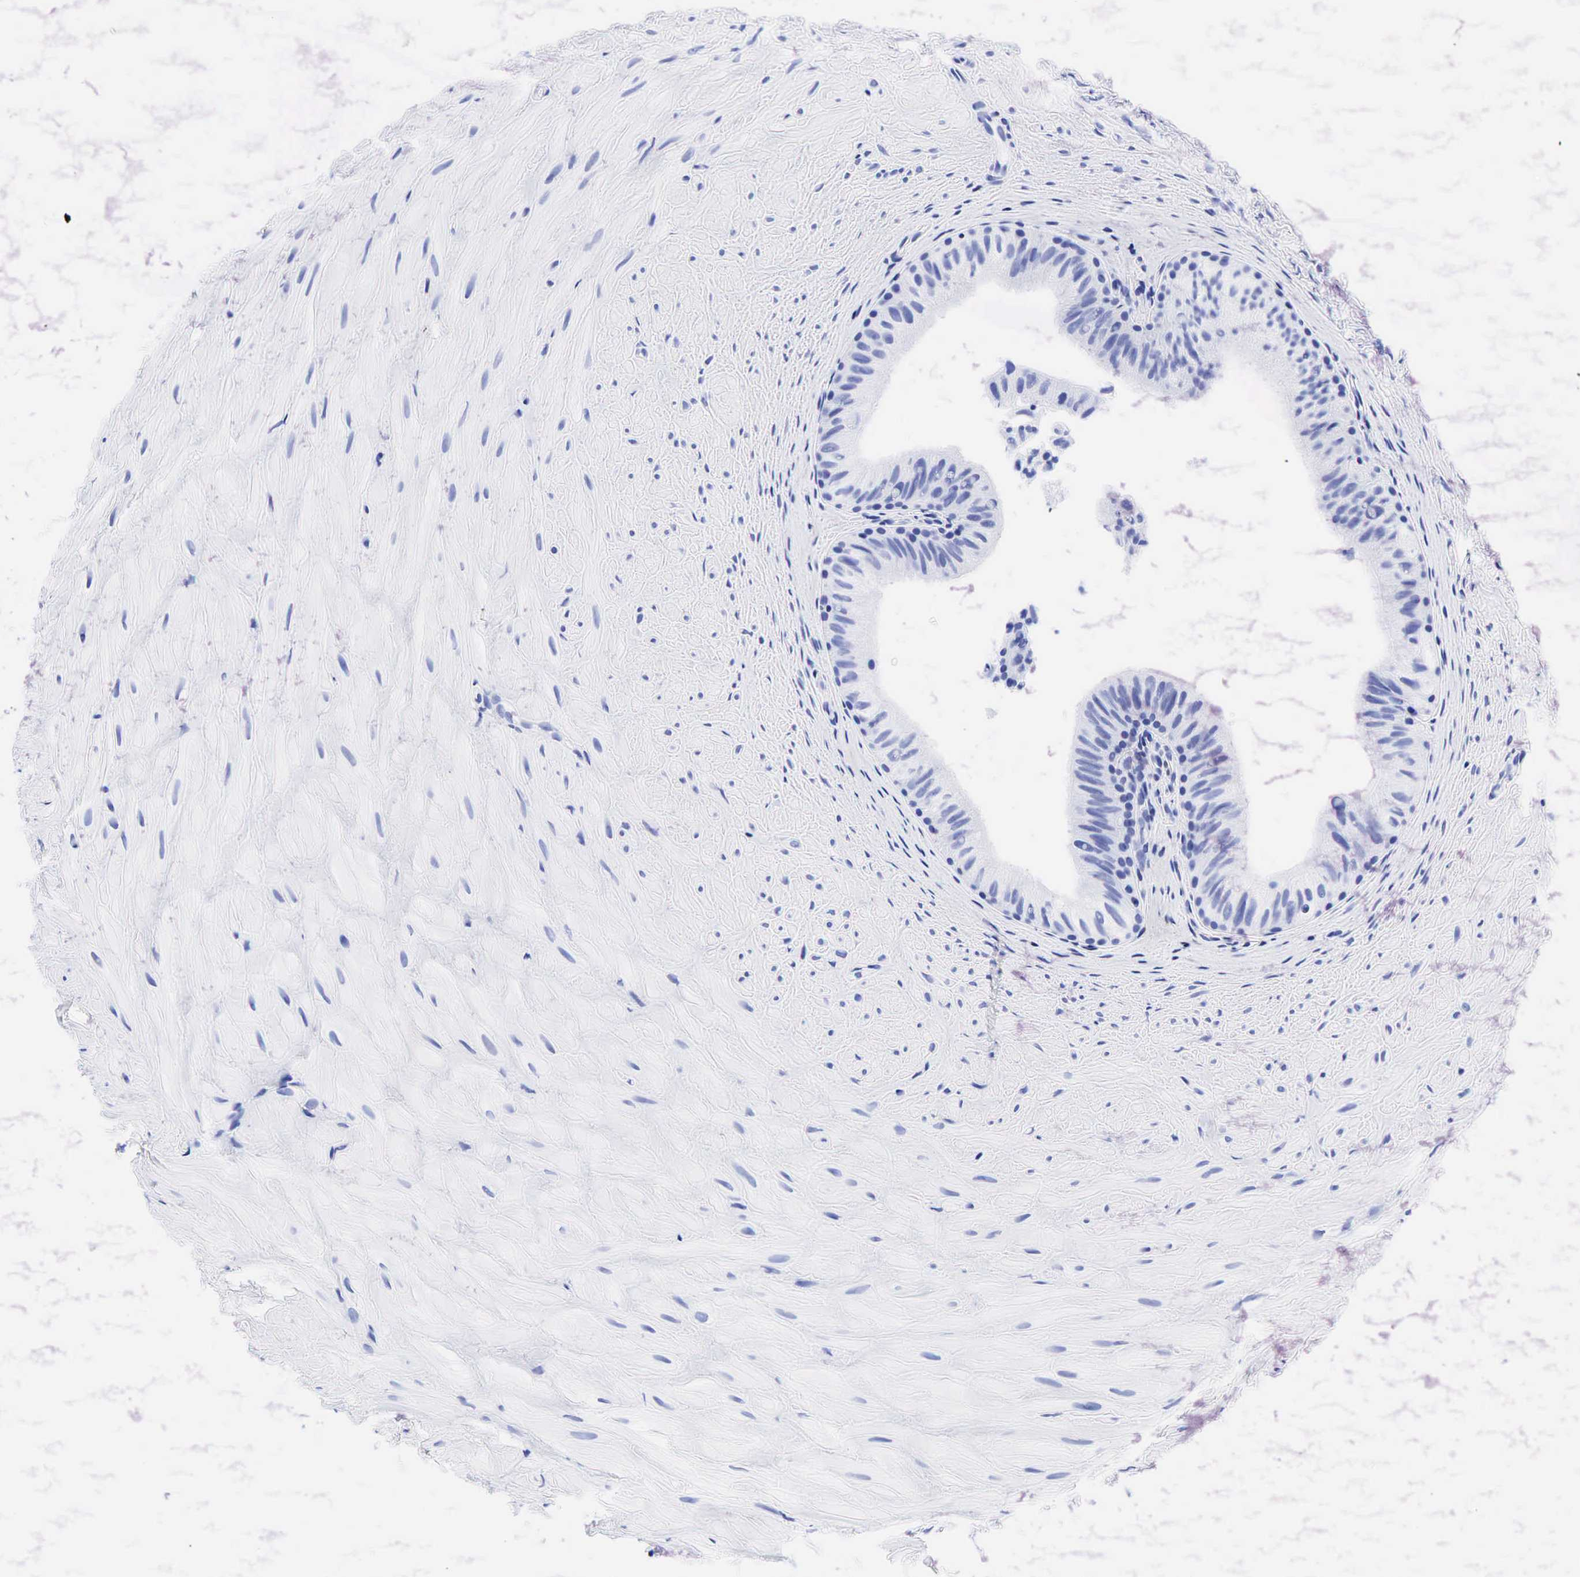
{"staining": {"intensity": "negative", "quantity": "none", "location": "none"}, "tissue": "epididymis", "cell_type": "Glandular cells", "image_type": "normal", "snomed": [{"axis": "morphology", "description": "Normal tissue, NOS"}, {"axis": "topography", "description": "Epididymis"}], "caption": "An immunohistochemistry (IHC) histopathology image of normal epididymis is shown. There is no staining in glandular cells of epididymis. (Stains: DAB immunohistochemistry with hematoxylin counter stain, Microscopy: brightfield microscopy at high magnification).", "gene": "ESR1", "patient": {"sex": "male", "age": 37}}